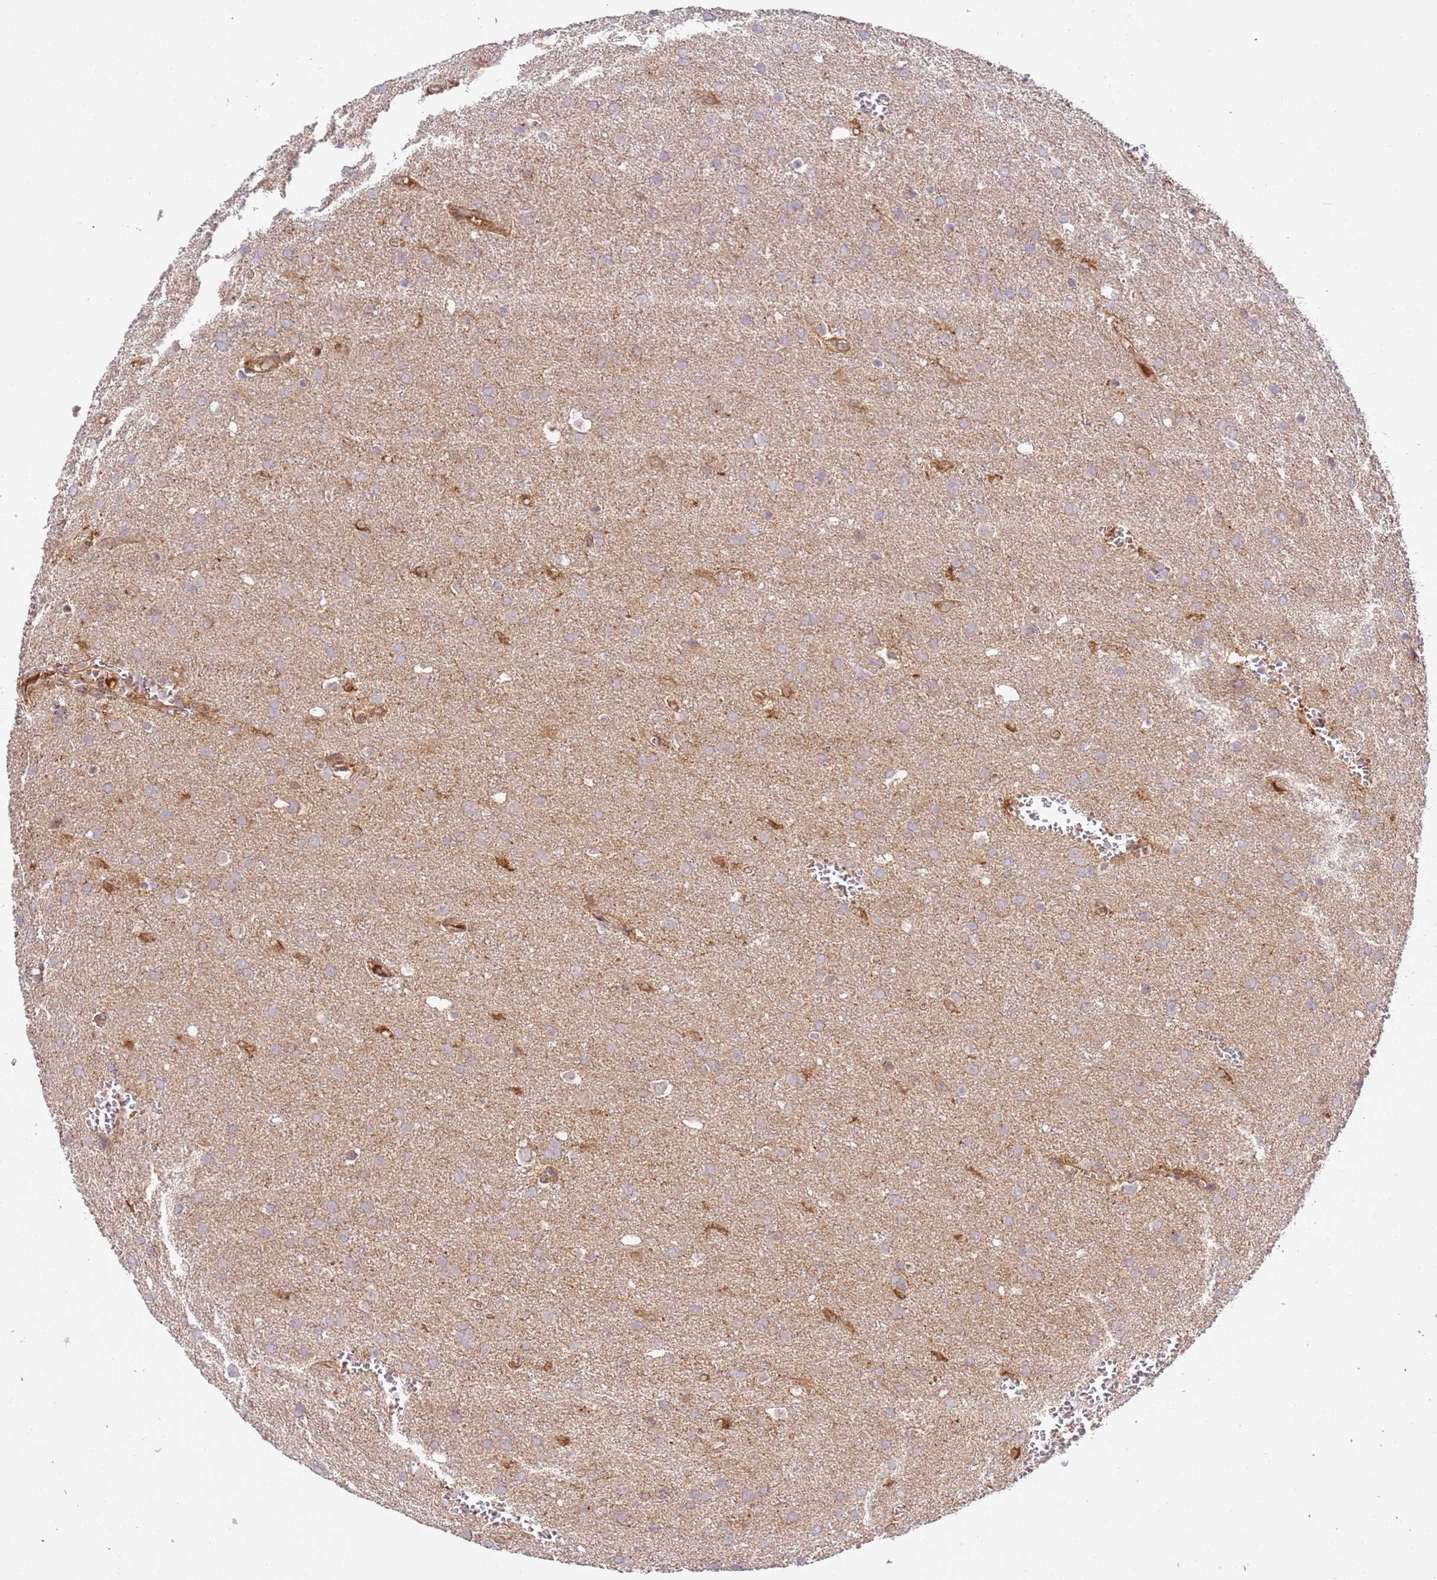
{"staining": {"intensity": "negative", "quantity": "none", "location": "none"}, "tissue": "glioma", "cell_type": "Tumor cells", "image_type": "cancer", "snomed": [{"axis": "morphology", "description": "Glioma, malignant, Low grade"}, {"axis": "topography", "description": "Brain"}], "caption": "This is an IHC micrograph of malignant glioma (low-grade). There is no expression in tumor cells.", "gene": "C8G", "patient": {"sex": "female", "age": 32}}